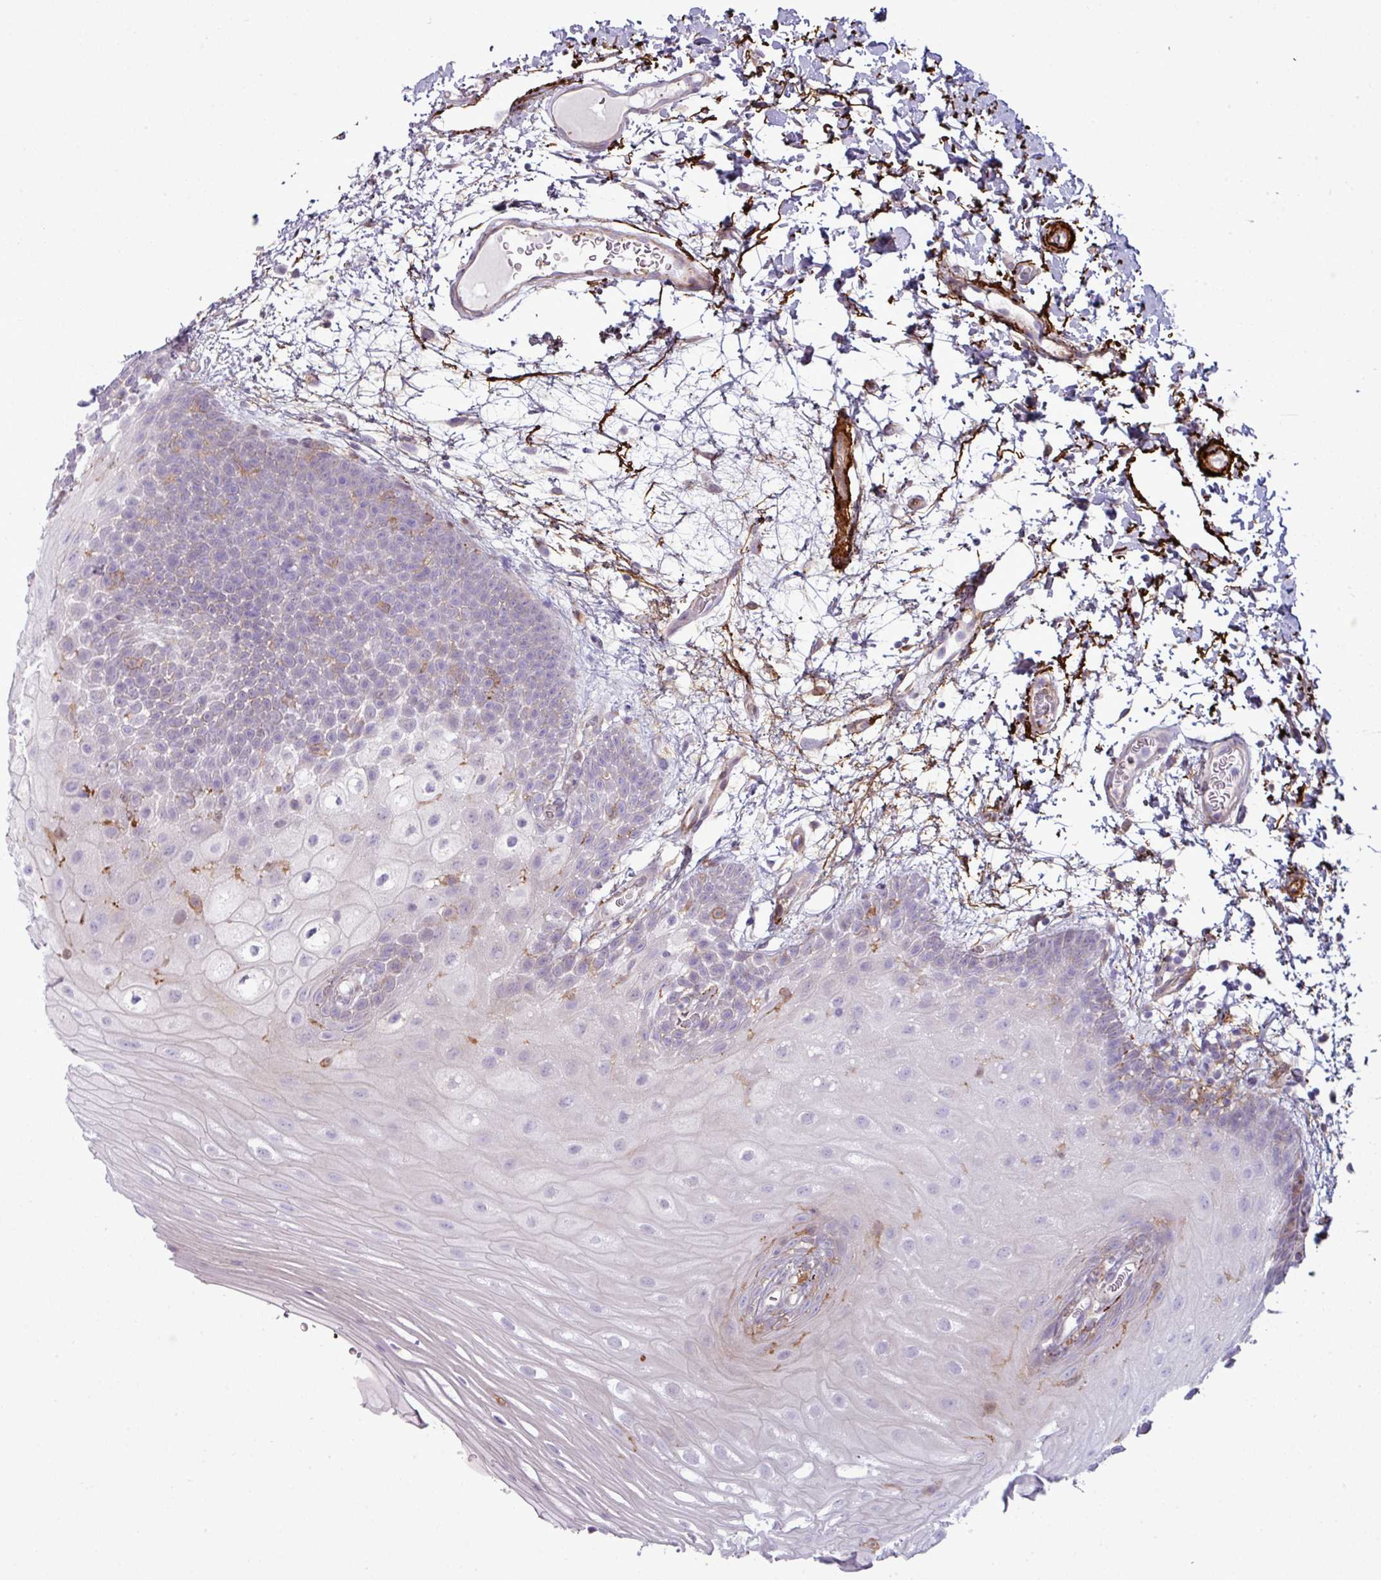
{"staining": {"intensity": "weak", "quantity": "<25%", "location": "cytoplasmic/membranous"}, "tissue": "oral mucosa", "cell_type": "Squamous epithelial cells", "image_type": "normal", "snomed": [{"axis": "morphology", "description": "Normal tissue, NOS"}, {"axis": "morphology", "description": "Squamous cell carcinoma, NOS"}, {"axis": "topography", "description": "Oral tissue"}, {"axis": "topography", "description": "Tounge, NOS"}, {"axis": "topography", "description": "Head-Neck"}], "caption": "Squamous epithelial cells are negative for brown protein staining in unremarkable oral mucosa. (Stains: DAB immunohistochemistry with hematoxylin counter stain, Microscopy: brightfield microscopy at high magnification).", "gene": "COL8A1", "patient": {"sex": "male", "age": 76}}